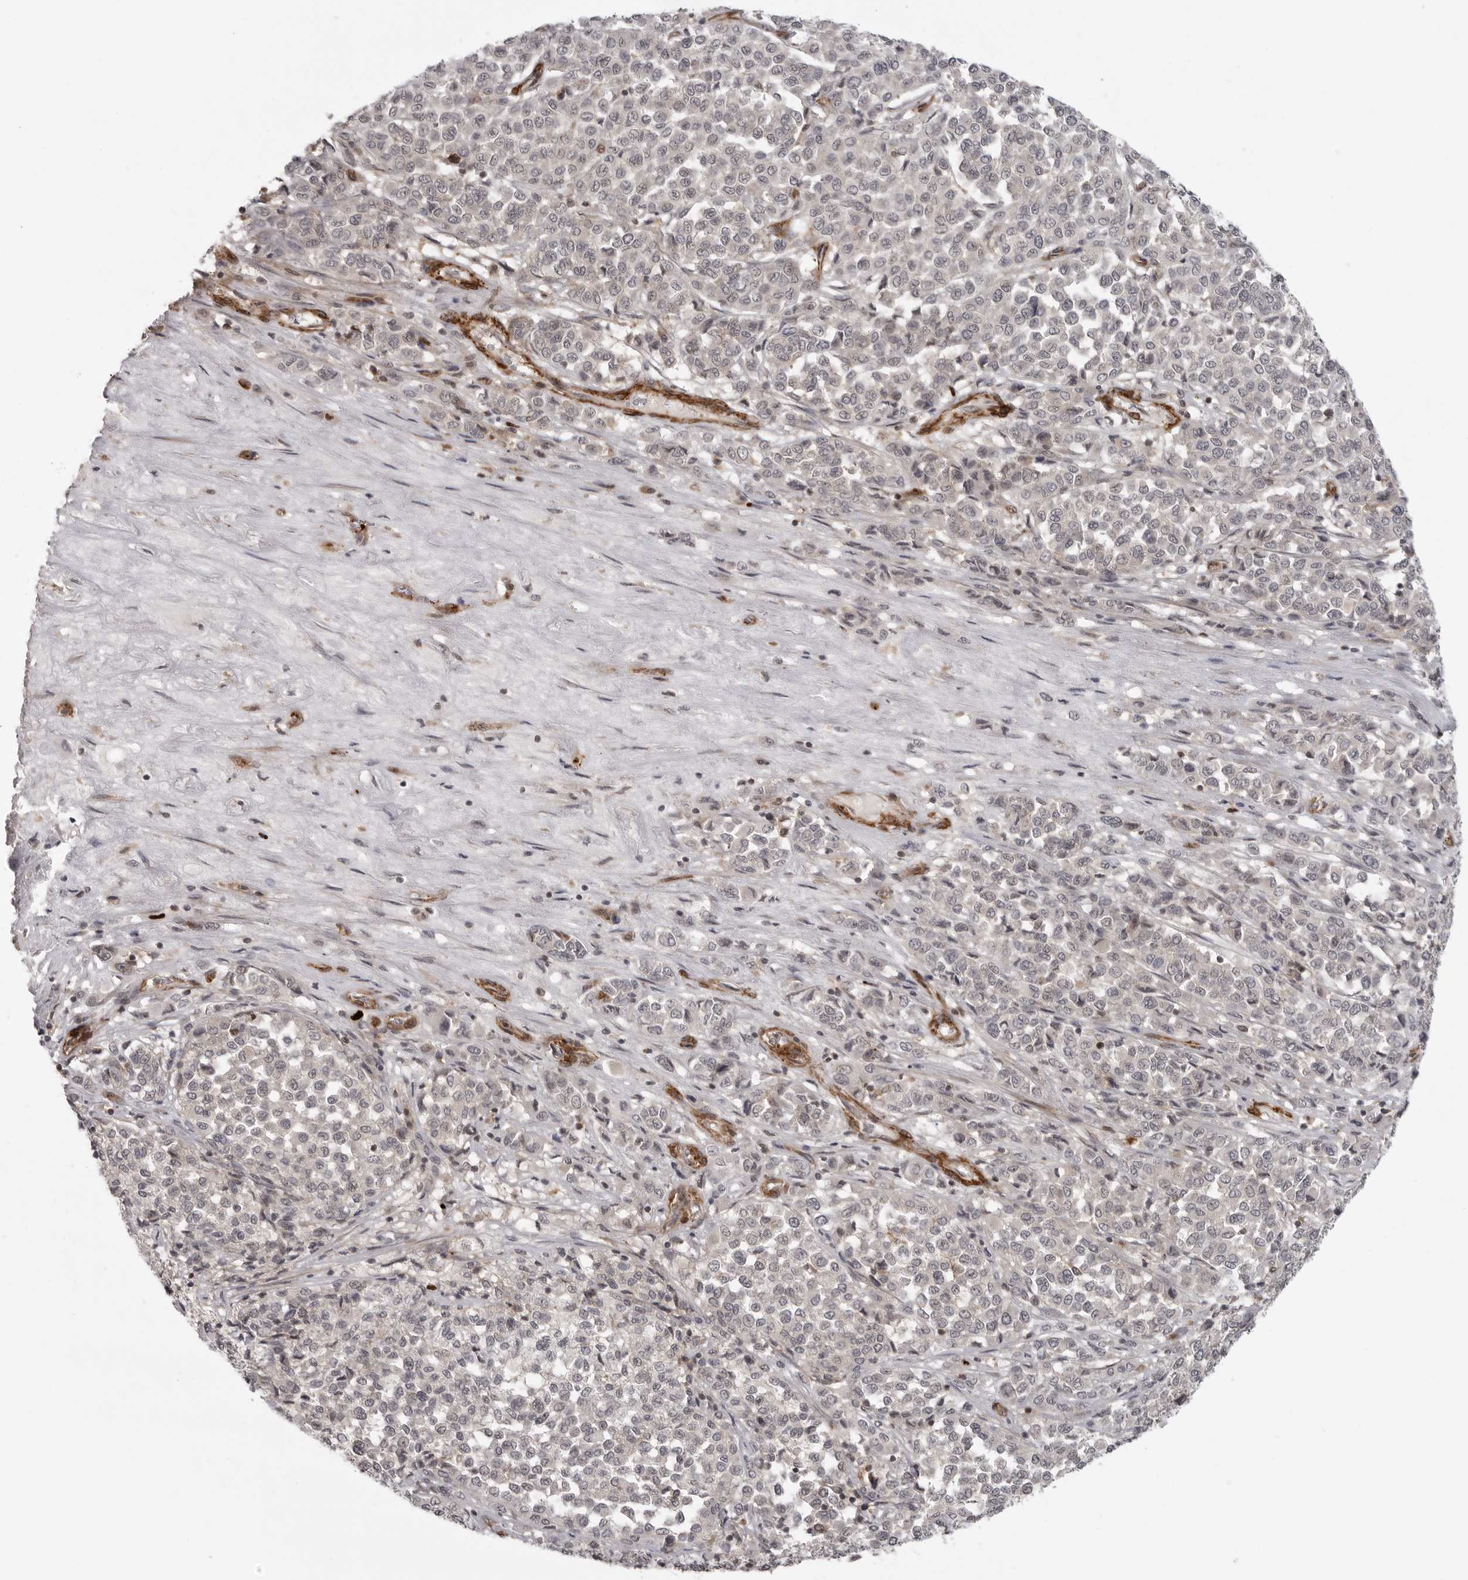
{"staining": {"intensity": "negative", "quantity": "none", "location": "none"}, "tissue": "melanoma", "cell_type": "Tumor cells", "image_type": "cancer", "snomed": [{"axis": "morphology", "description": "Malignant melanoma, Metastatic site"}, {"axis": "topography", "description": "Pancreas"}], "caption": "High power microscopy image of an IHC histopathology image of malignant melanoma (metastatic site), revealing no significant positivity in tumor cells.", "gene": "TUT4", "patient": {"sex": "female", "age": 30}}